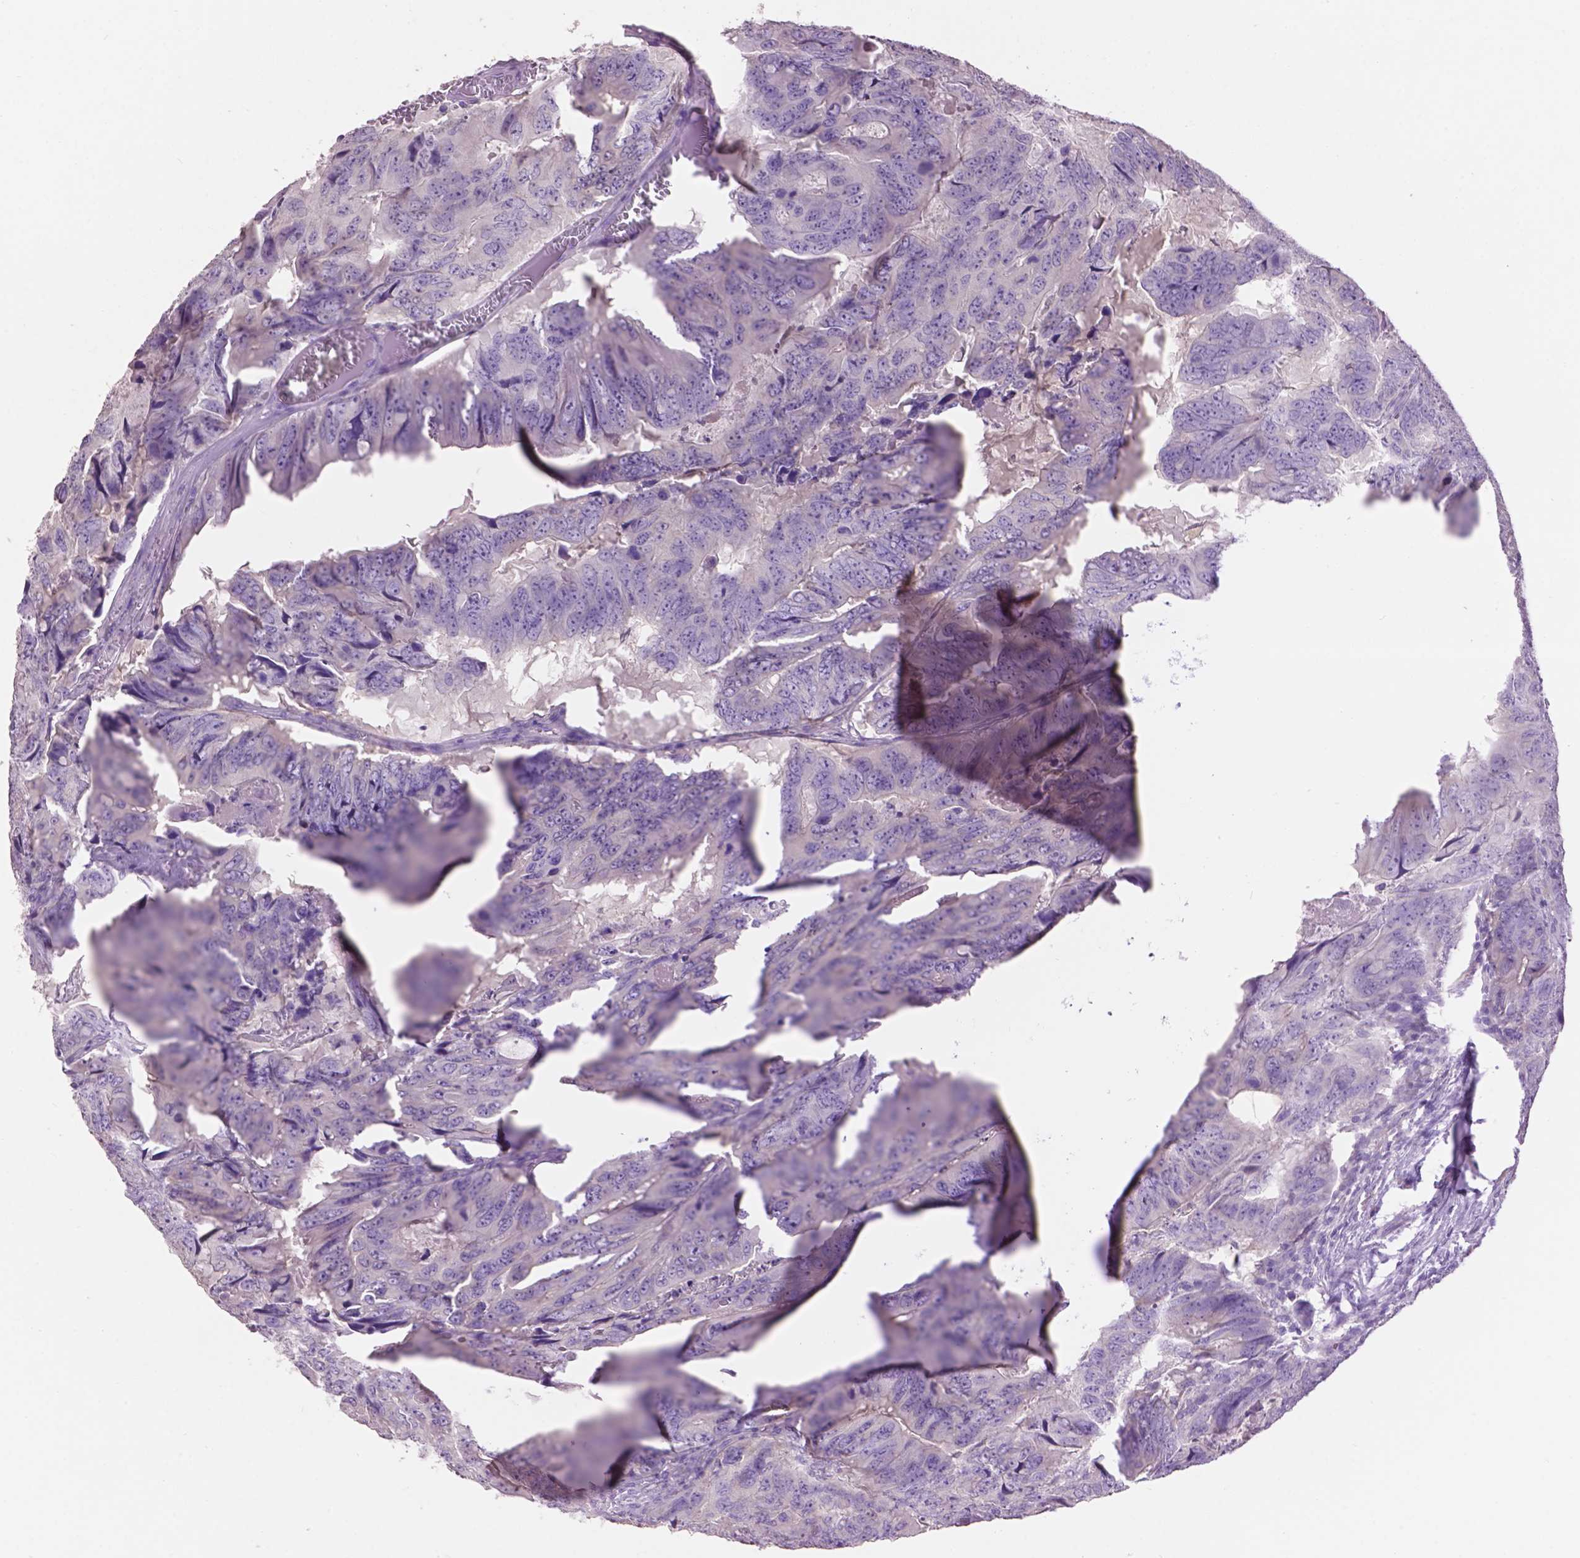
{"staining": {"intensity": "negative", "quantity": "none", "location": "none"}, "tissue": "colorectal cancer", "cell_type": "Tumor cells", "image_type": "cancer", "snomed": [{"axis": "morphology", "description": "Adenocarcinoma, NOS"}, {"axis": "topography", "description": "Colon"}], "caption": "A high-resolution histopathology image shows IHC staining of colorectal adenocarcinoma, which reveals no significant staining in tumor cells. (DAB (3,3'-diaminobenzidine) IHC, high magnification).", "gene": "CRYBA4", "patient": {"sex": "male", "age": 79}}